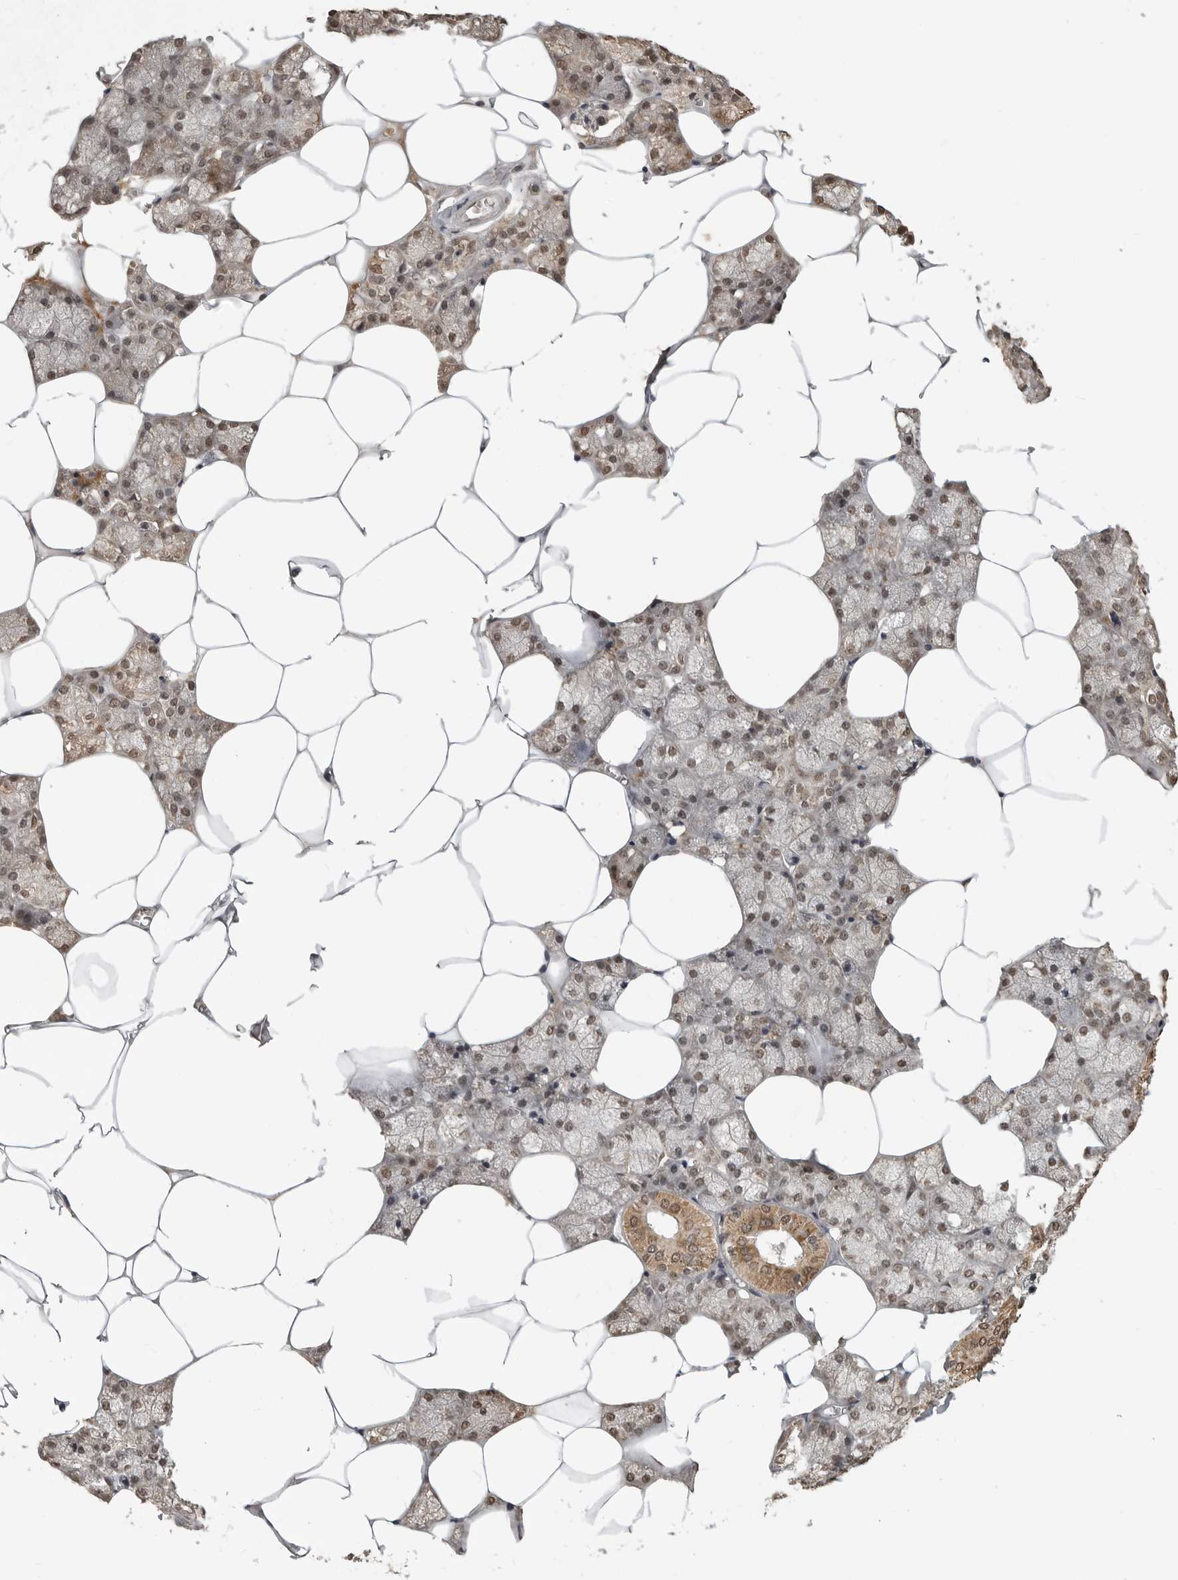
{"staining": {"intensity": "moderate", "quantity": ">75%", "location": "cytoplasmic/membranous,nuclear"}, "tissue": "salivary gland", "cell_type": "Glandular cells", "image_type": "normal", "snomed": [{"axis": "morphology", "description": "Normal tissue, NOS"}, {"axis": "topography", "description": "Salivary gland"}], "caption": "High-magnification brightfield microscopy of unremarkable salivary gland stained with DAB (3,3'-diaminobenzidine) (brown) and counterstained with hematoxylin (blue). glandular cells exhibit moderate cytoplasmic/membranous,nuclear expression is present in about>75% of cells.", "gene": "CLOCK", "patient": {"sex": "male", "age": 62}}